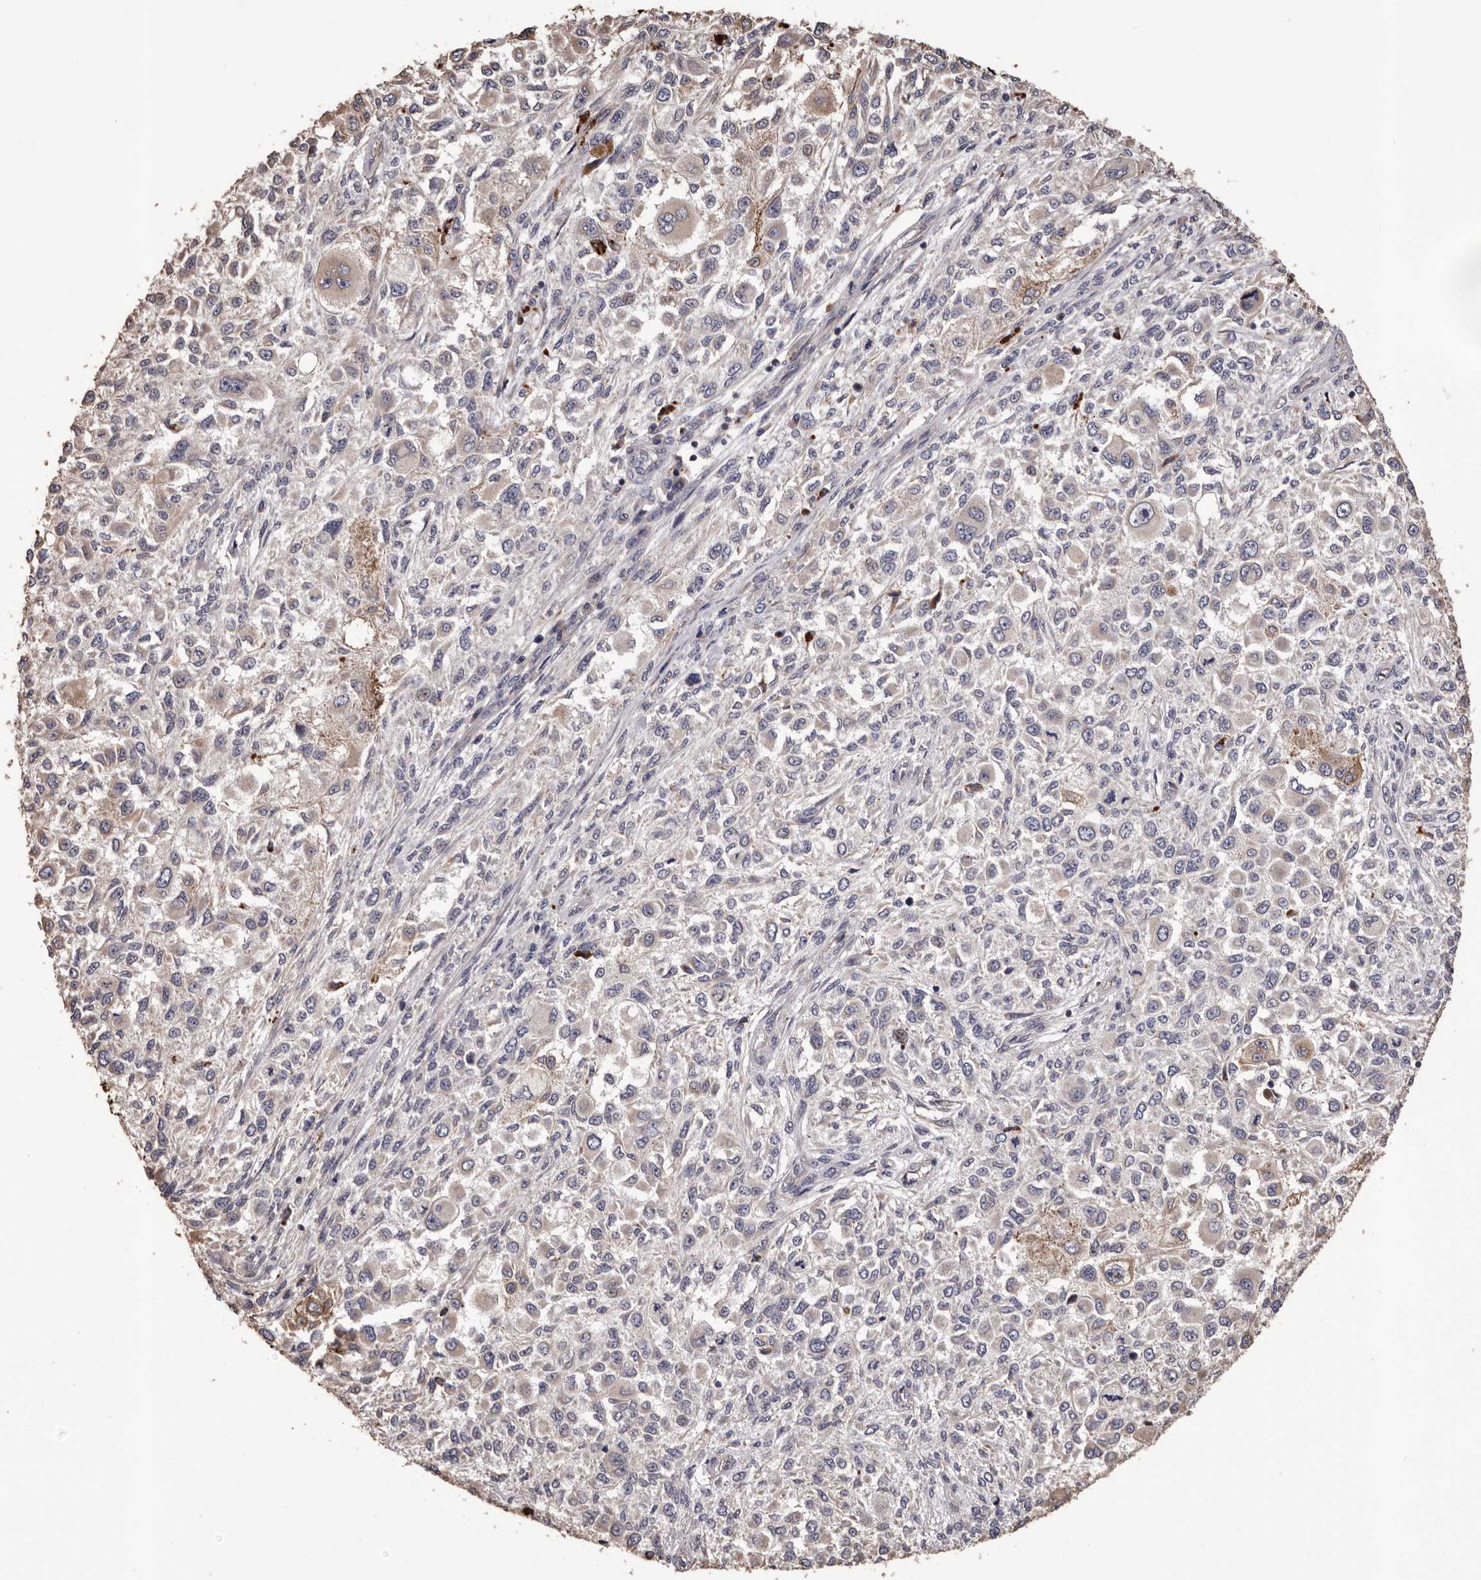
{"staining": {"intensity": "negative", "quantity": "none", "location": "none"}, "tissue": "melanoma", "cell_type": "Tumor cells", "image_type": "cancer", "snomed": [{"axis": "morphology", "description": "Necrosis, NOS"}, {"axis": "morphology", "description": "Malignant melanoma, NOS"}, {"axis": "topography", "description": "Skin"}], "caption": "Immunohistochemical staining of malignant melanoma displays no significant expression in tumor cells.", "gene": "CEP104", "patient": {"sex": "female", "age": 87}}